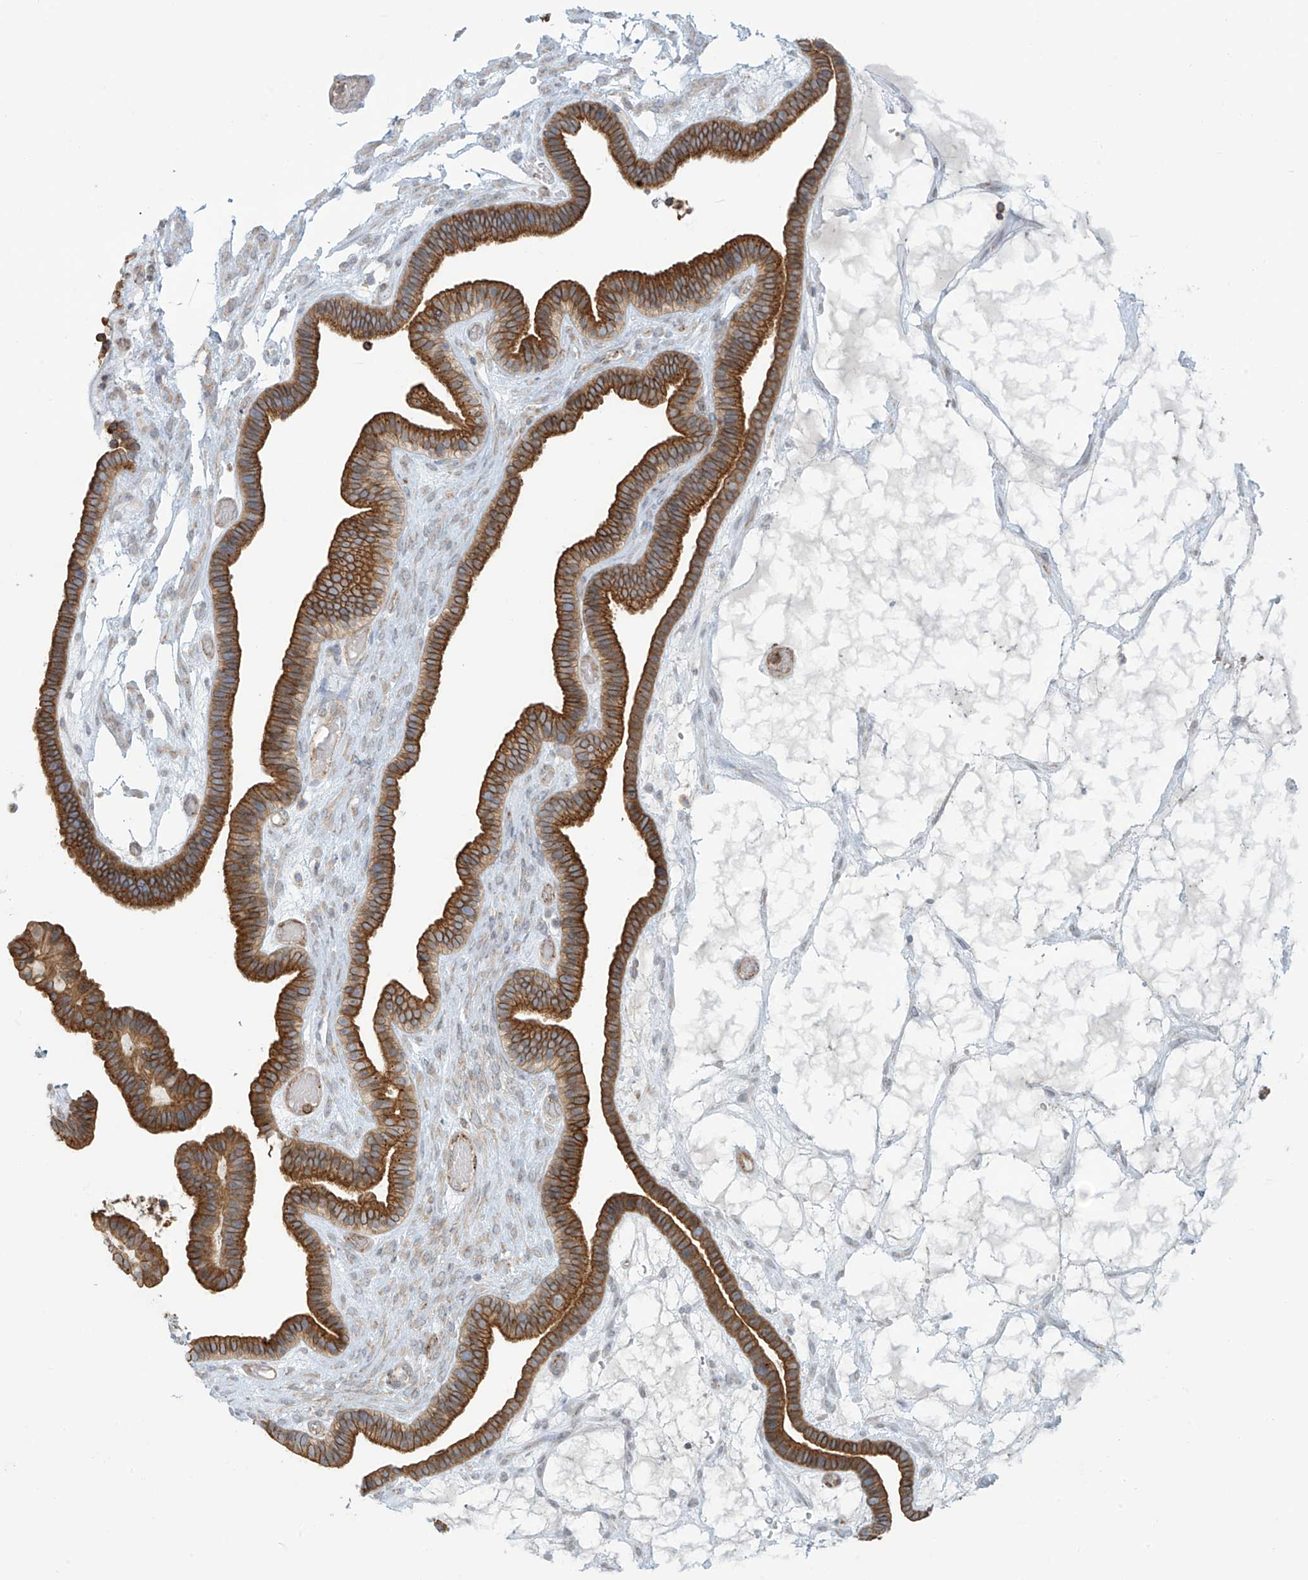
{"staining": {"intensity": "moderate", "quantity": ">75%", "location": "cytoplasmic/membranous"}, "tissue": "ovarian cancer", "cell_type": "Tumor cells", "image_type": "cancer", "snomed": [{"axis": "morphology", "description": "Cystadenocarcinoma, serous, NOS"}, {"axis": "topography", "description": "Ovary"}], "caption": "Immunohistochemistry image of human ovarian cancer (serous cystadenocarcinoma) stained for a protein (brown), which demonstrates medium levels of moderate cytoplasmic/membranous expression in approximately >75% of tumor cells.", "gene": "LZTS3", "patient": {"sex": "female", "age": 56}}